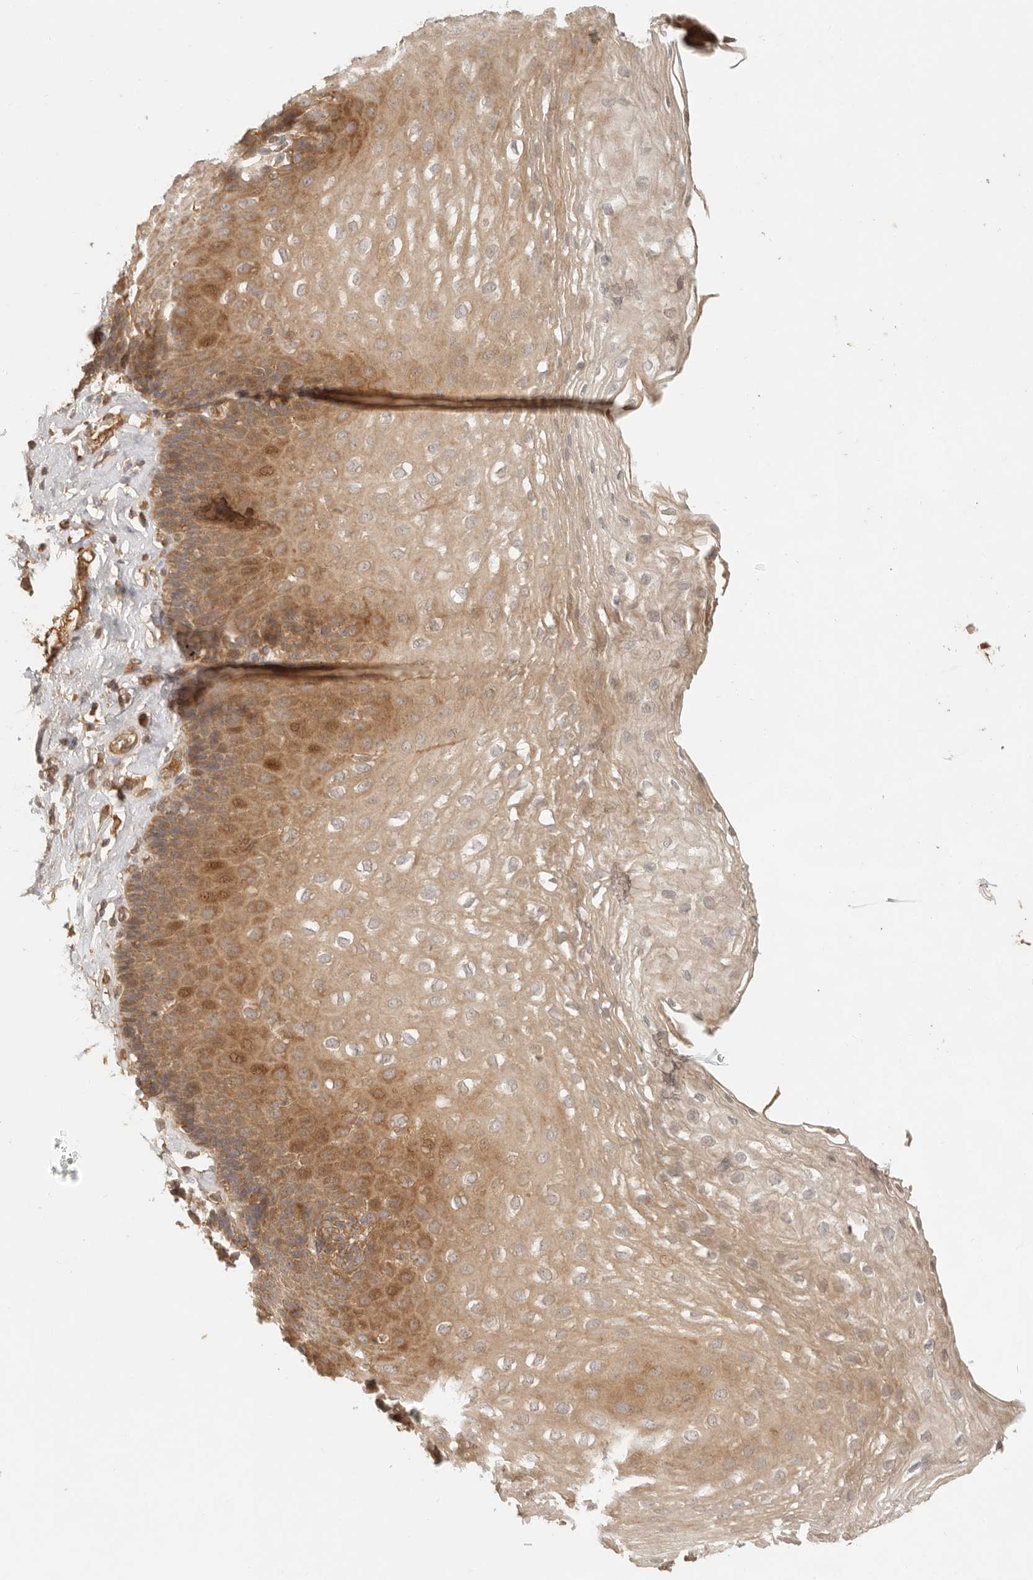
{"staining": {"intensity": "moderate", "quantity": ">75%", "location": "cytoplasmic/membranous"}, "tissue": "esophagus", "cell_type": "Squamous epithelial cells", "image_type": "normal", "snomed": [{"axis": "morphology", "description": "Normal tissue, NOS"}, {"axis": "topography", "description": "Esophagus"}], "caption": "High-magnification brightfield microscopy of unremarkable esophagus stained with DAB (brown) and counterstained with hematoxylin (blue). squamous epithelial cells exhibit moderate cytoplasmic/membranous expression is identified in approximately>75% of cells. (brown staining indicates protein expression, while blue staining denotes nuclei).", "gene": "ANKRD61", "patient": {"sex": "female", "age": 66}}